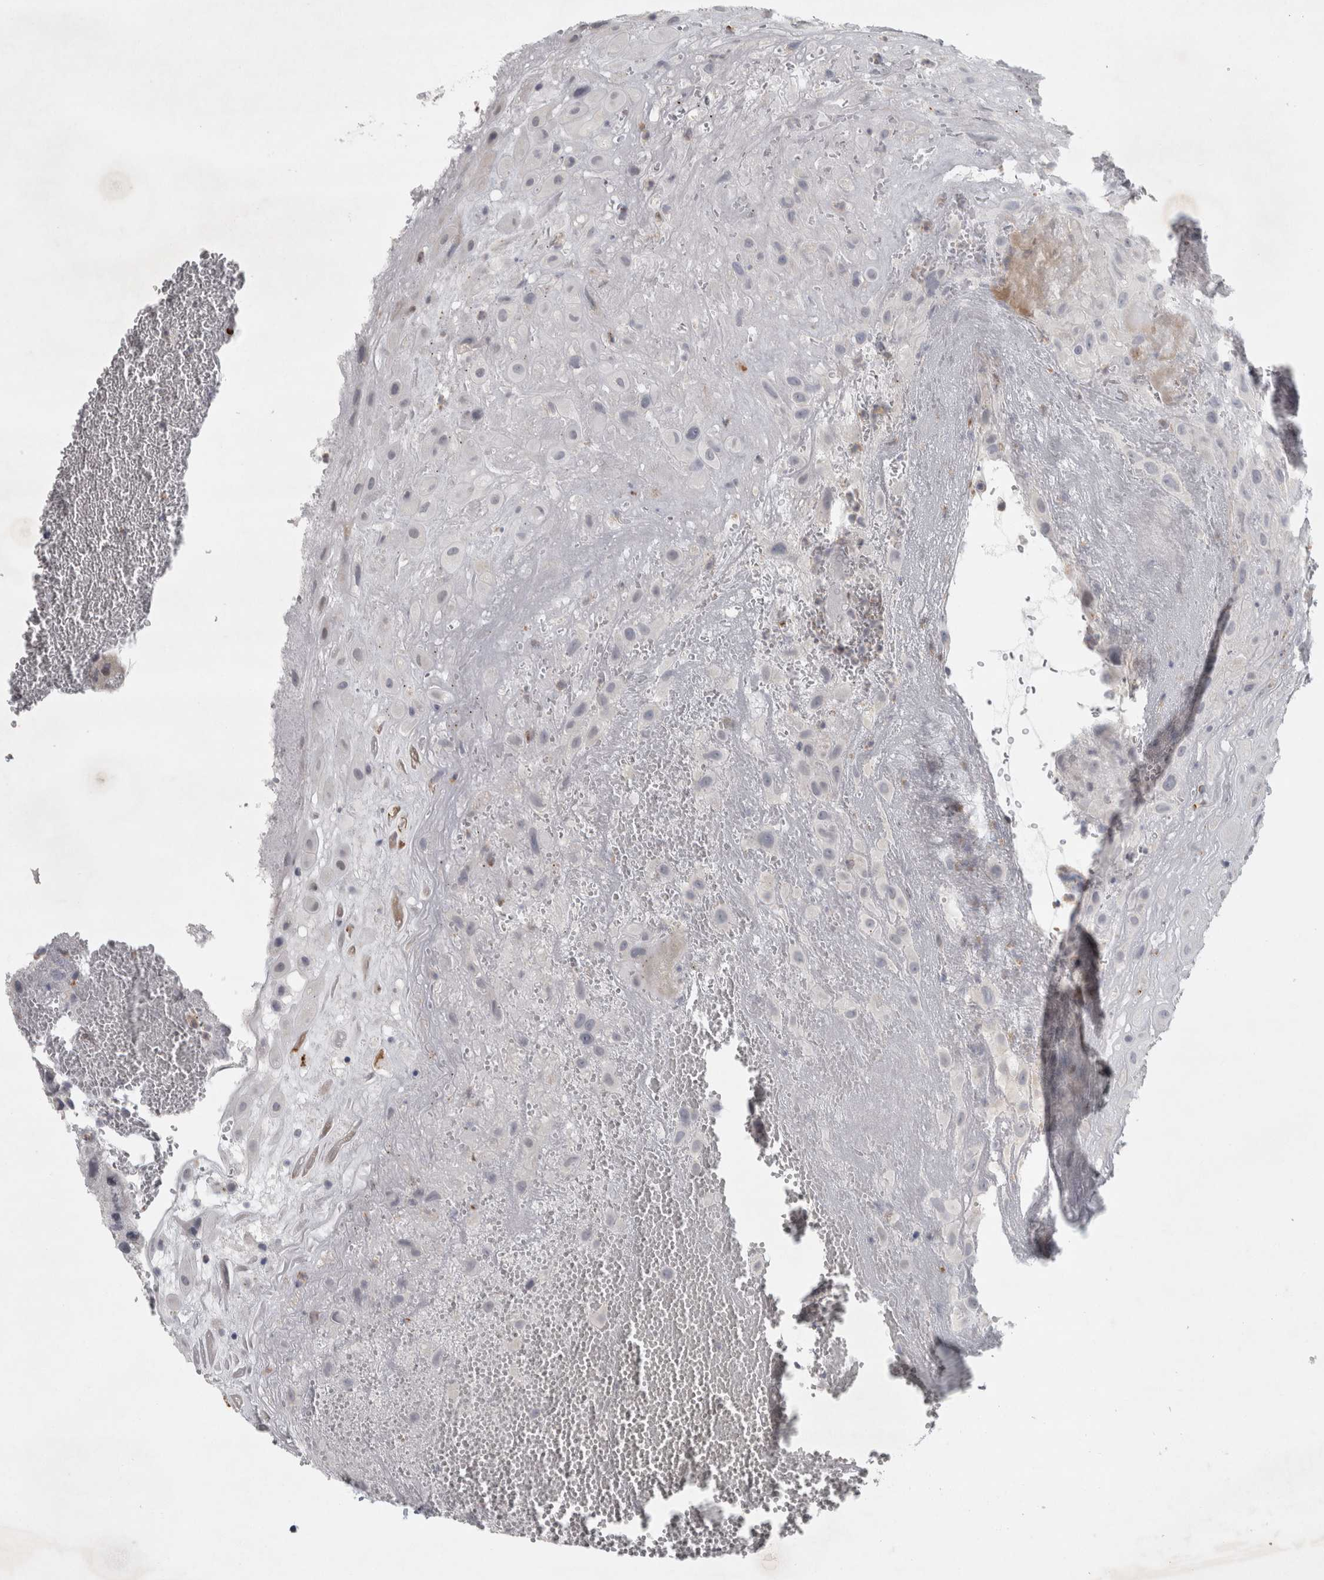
{"staining": {"intensity": "negative", "quantity": "none", "location": "none"}, "tissue": "placenta", "cell_type": "Decidual cells", "image_type": "normal", "snomed": [{"axis": "morphology", "description": "Normal tissue, NOS"}, {"axis": "topography", "description": "Placenta"}], "caption": "This photomicrograph is of unremarkable placenta stained with IHC to label a protein in brown with the nuclei are counter-stained blue. There is no positivity in decidual cells.", "gene": "PTPRN2", "patient": {"sex": "female", "age": 35}}